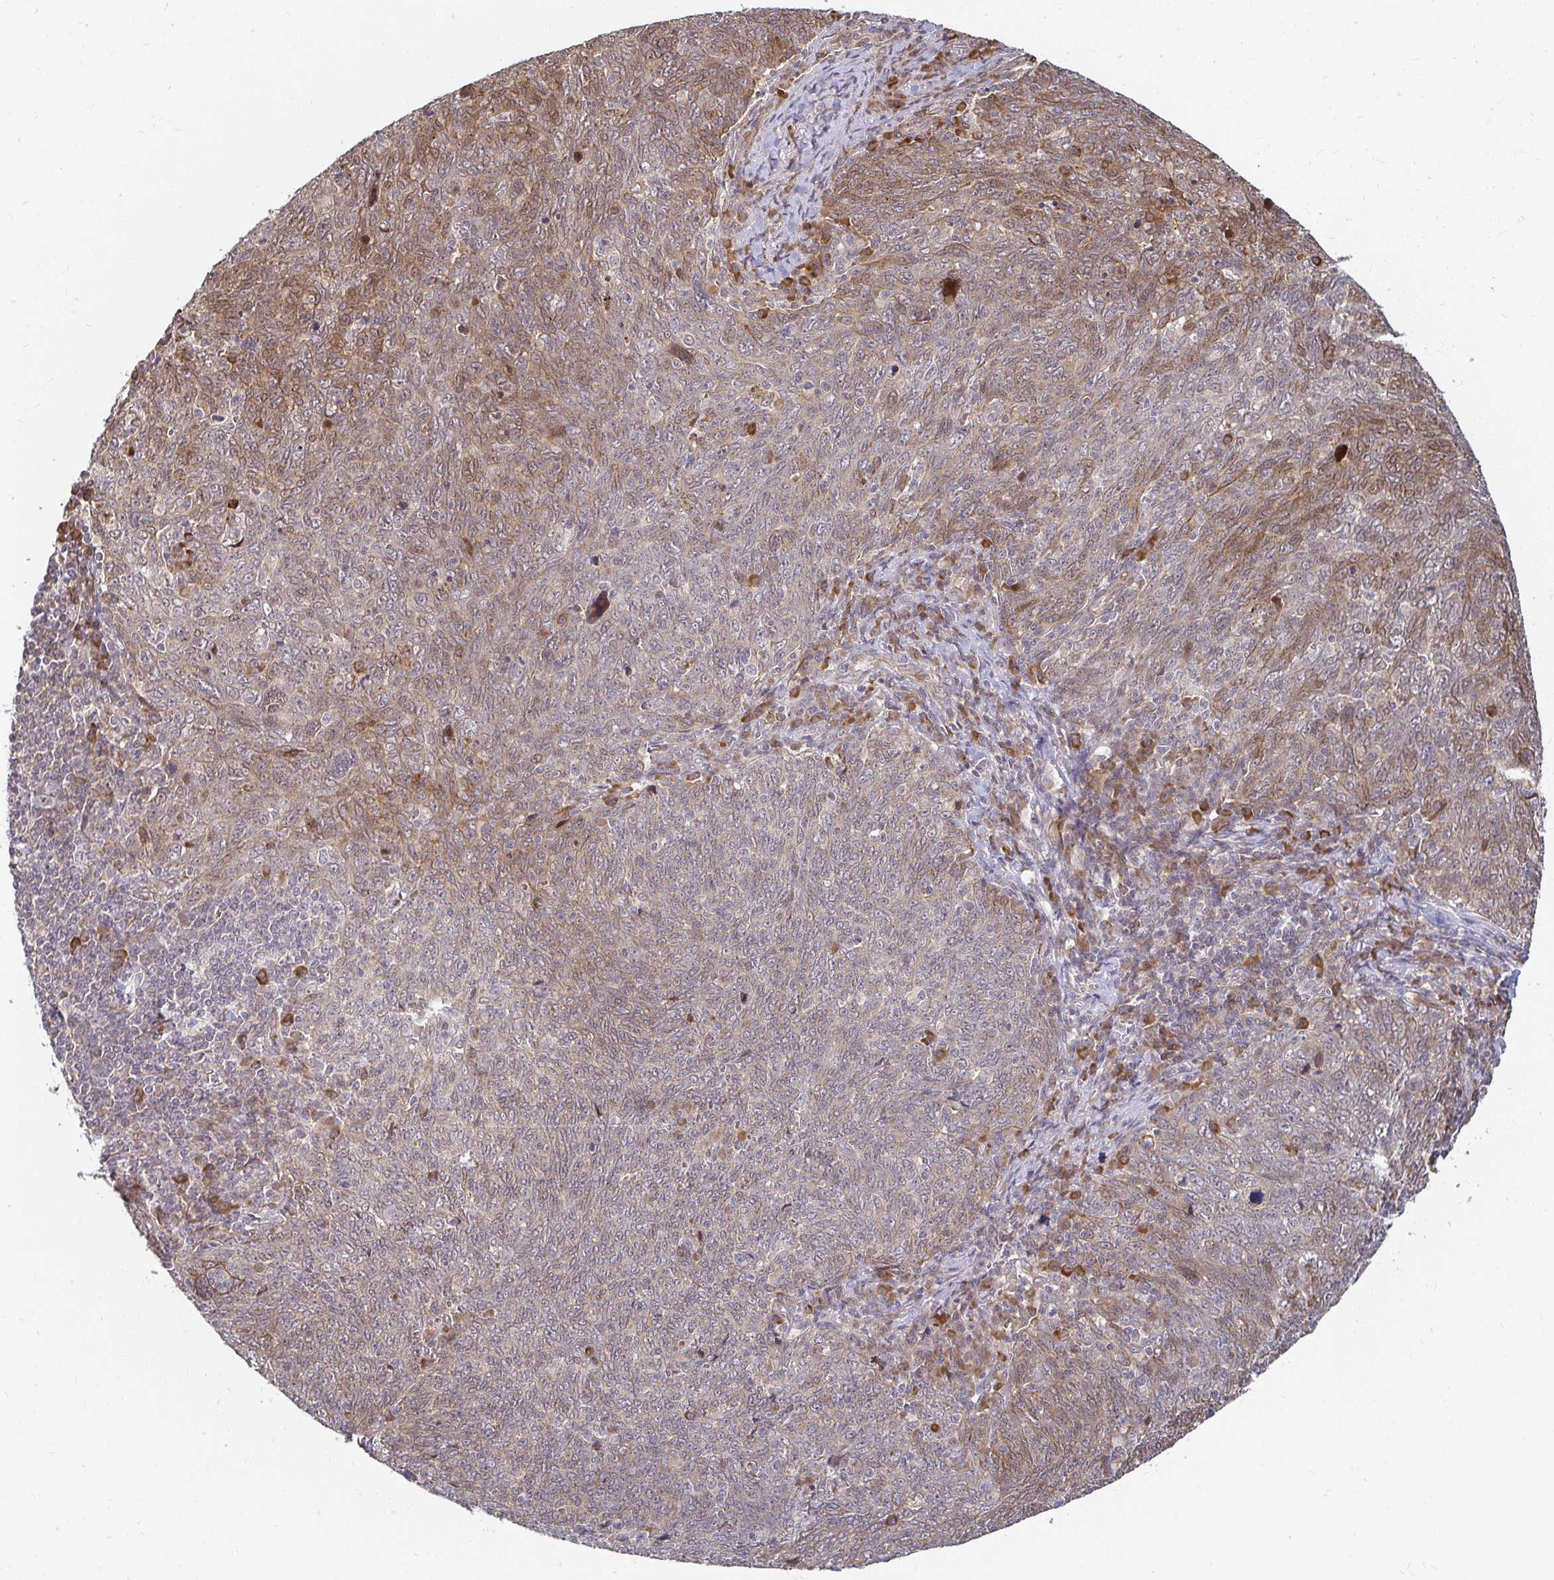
{"staining": {"intensity": "moderate", "quantity": "25%-75%", "location": "cytoplasmic/membranous"}, "tissue": "lung cancer", "cell_type": "Tumor cells", "image_type": "cancer", "snomed": [{"axis": "morphology", "description": "Squamous cell carcinoma, NOS"}, {"axis": "topography", "description": "Lung"}], "caption": "Immunohistochemistry (IHC) image of human lung squamous cell carcinoma stained for a protein (brown), which reveals medium levels of moderate cytoplasmic/membranous positivity in about 25%-75% of tumor cells.", "gene": "CAST", "patient": {"sex": "female", "age": 72}}